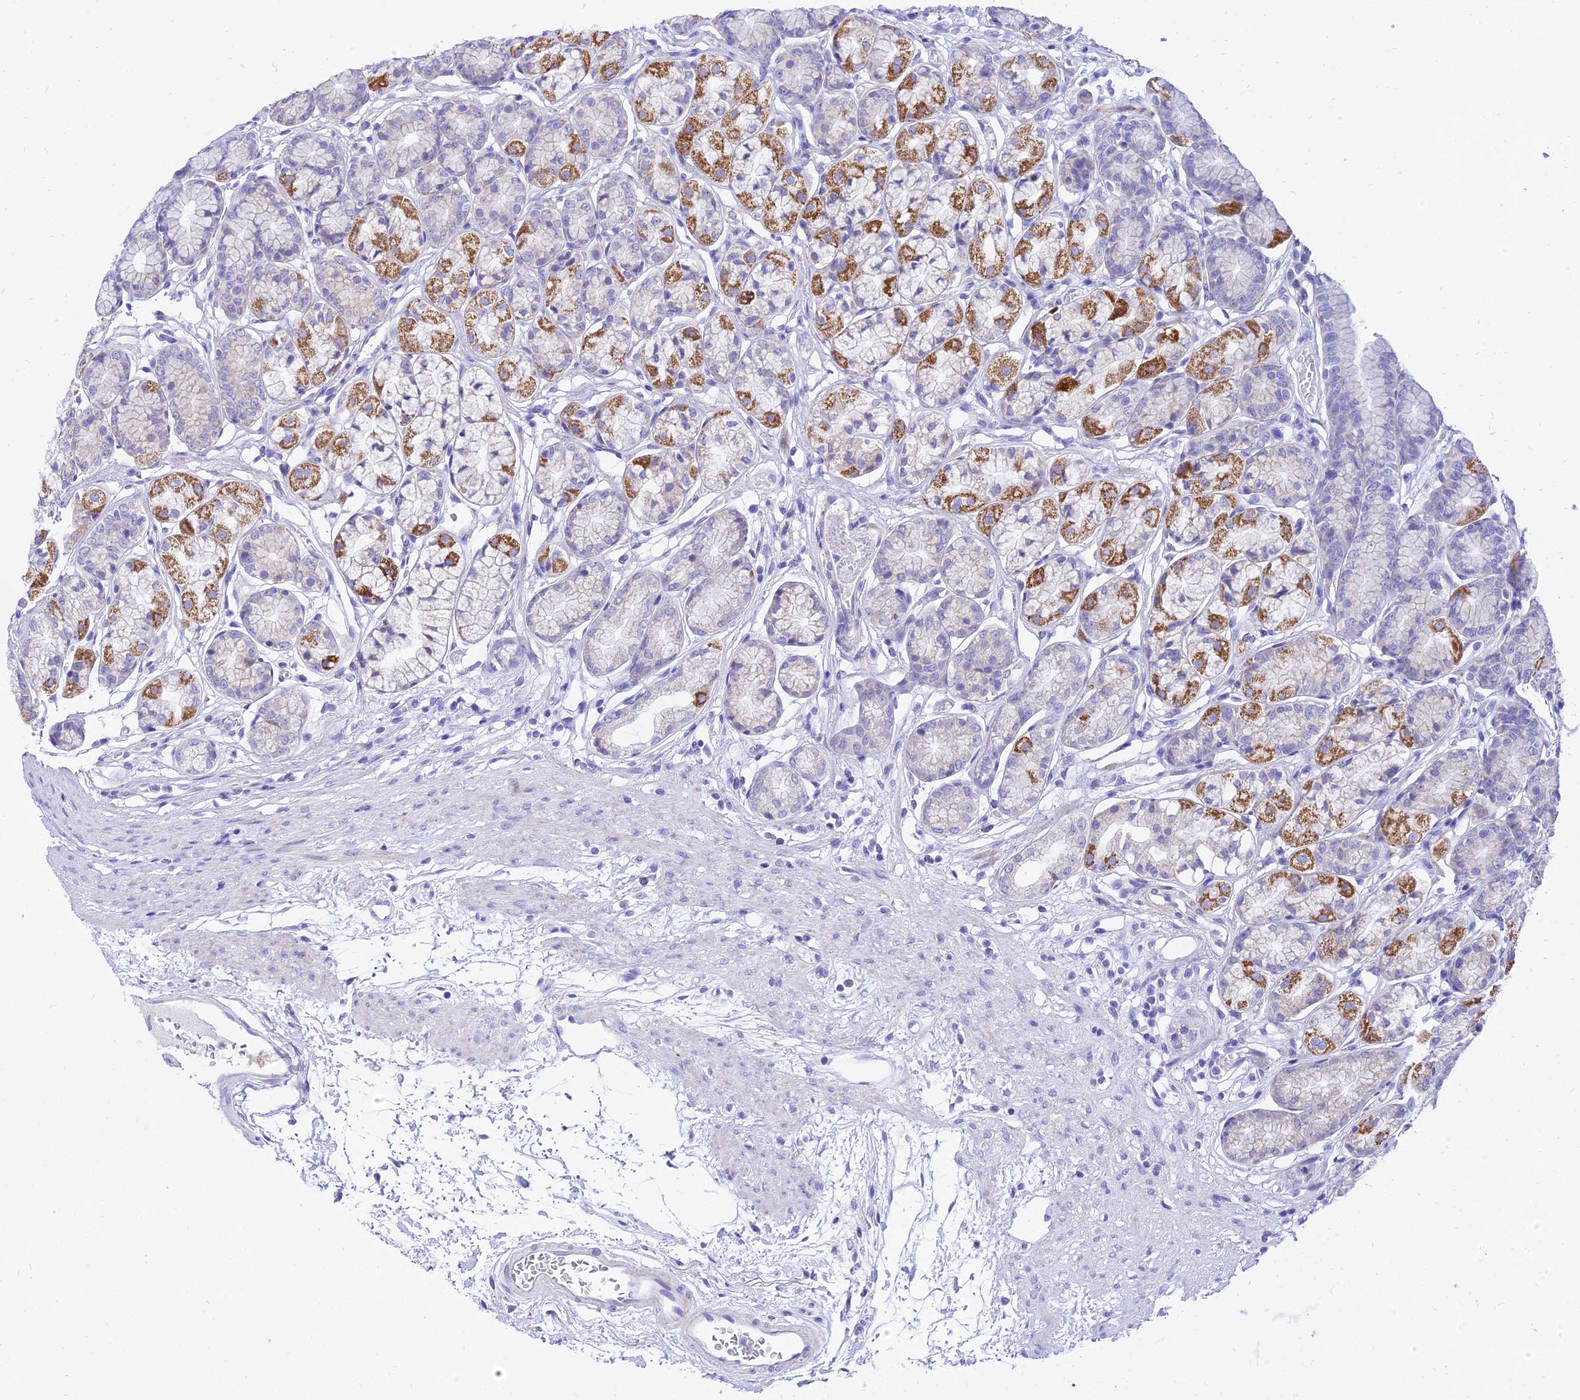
{"staining": {"intensity": "moderate", "quantity": "25%-75%", "location": "cytoplasmic/membranous"}, "tissue": "stomach", "cell_type": "Glandular cells", "image_type": "normal", "snomed": [{"axis": "morphology", "description": "Normal tissue, NOS"}, {"axis": "morphology", "description": "Adenocarcinoma, NOS"}, {"axis": "morphology", "description": "Adenocarcinoma, High grade"}, {"axis": "topography", "description": "Stomach, upper"}, {"axis": "topography", "description": "Stomach"}], "caption": "Immunohistochemistry (IHC) (DAB) staining of normal stomach reveals moderate cytoplasmic/membranous protein positivity in approximately 25%-75% of glandular cells.", "gene": "PKN3", "patient": {"sex": "female", "age": 65}}